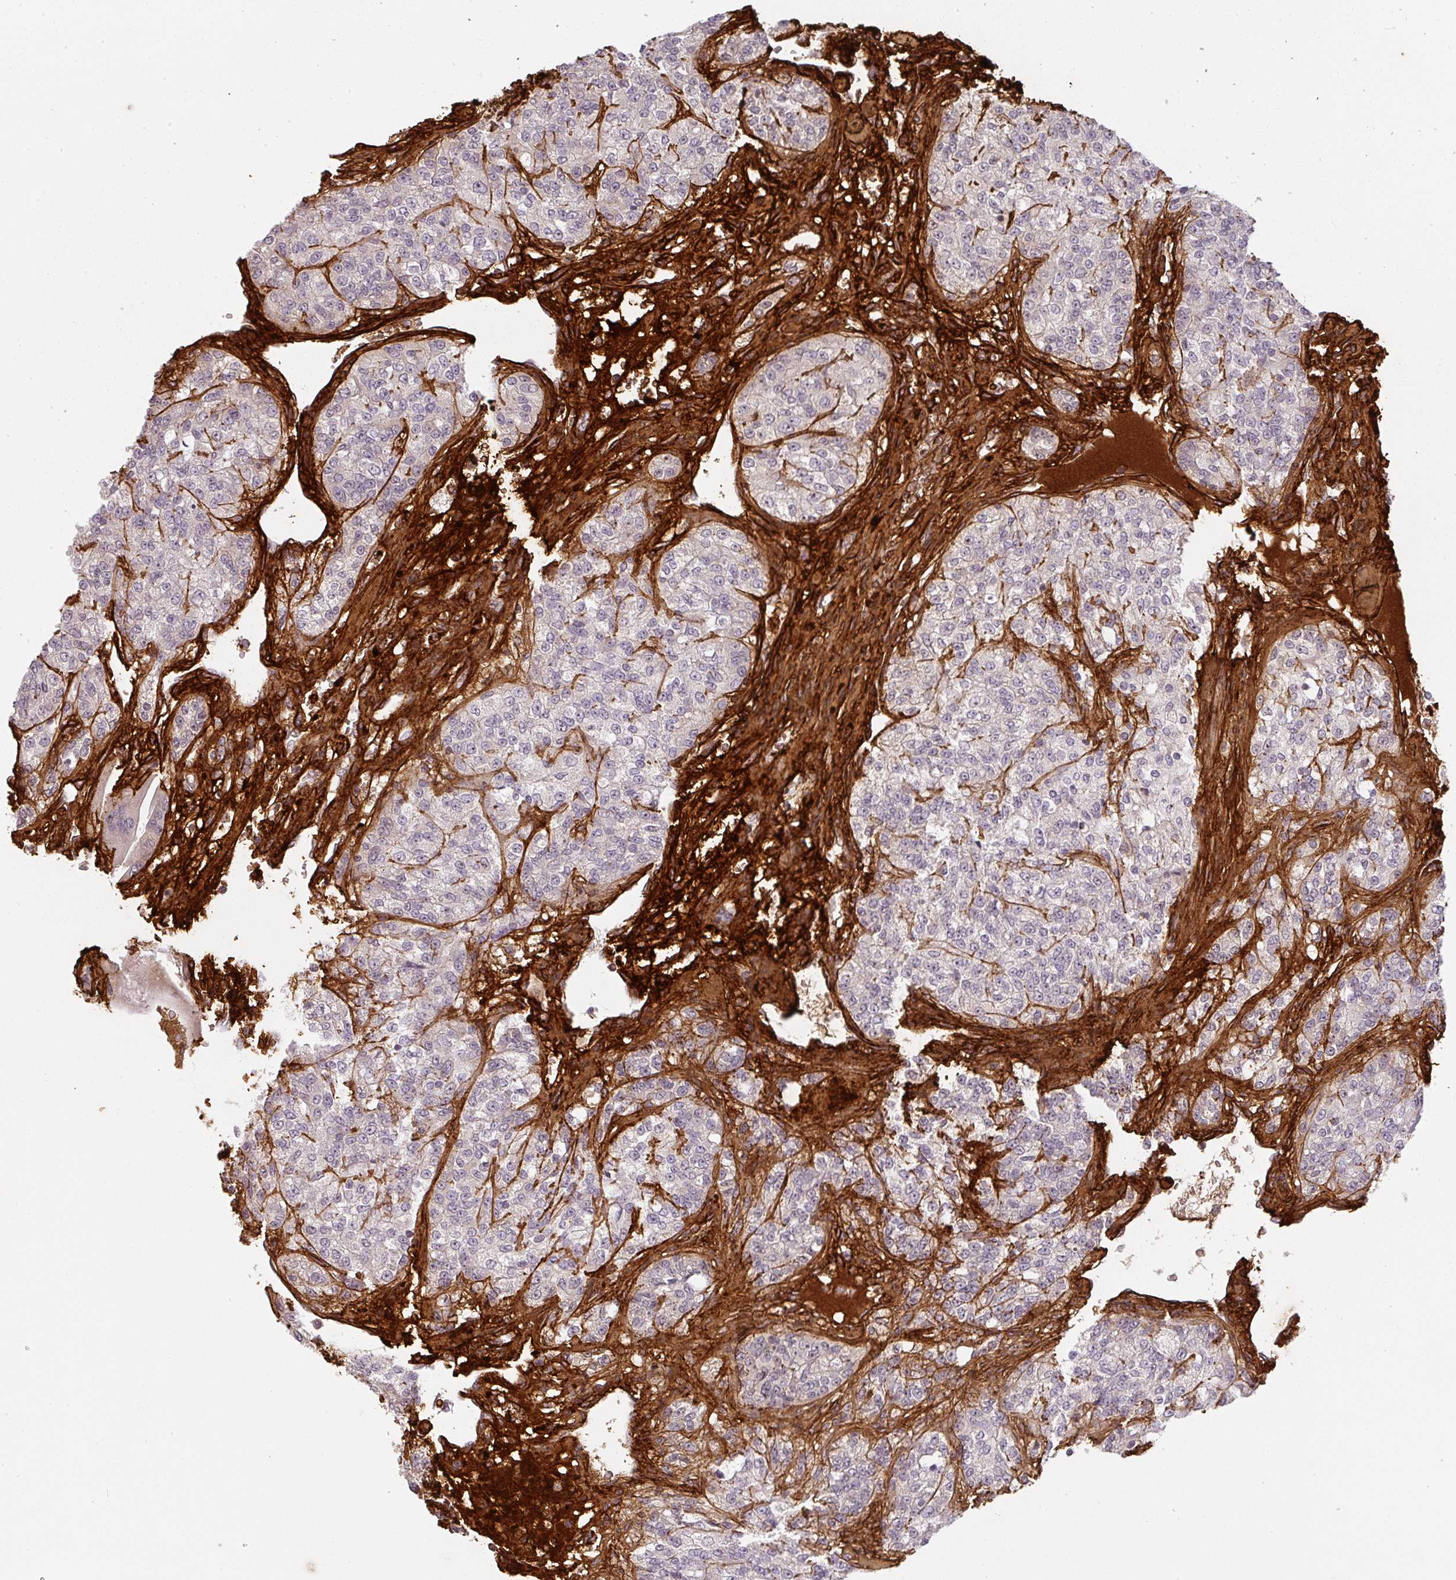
{"staining": {"intensity": "negative", "quantity": "none", "location": "none"}, "tissue": "renal cancer", "cell_type": "Tumor cells", "image_type": "cancer", "snomed": [{"axis": "morphology", "description": "Adenocarcinoma, NOS"}, {"axis": "topography", "description": "Kidney"}], "caption": "This is an immunohistochemistry image of adenocarcinoma (renal). There is no expression in tumor cells.", "gene": "COL3A1", "patient": {"sex": "female", "age": 63}}